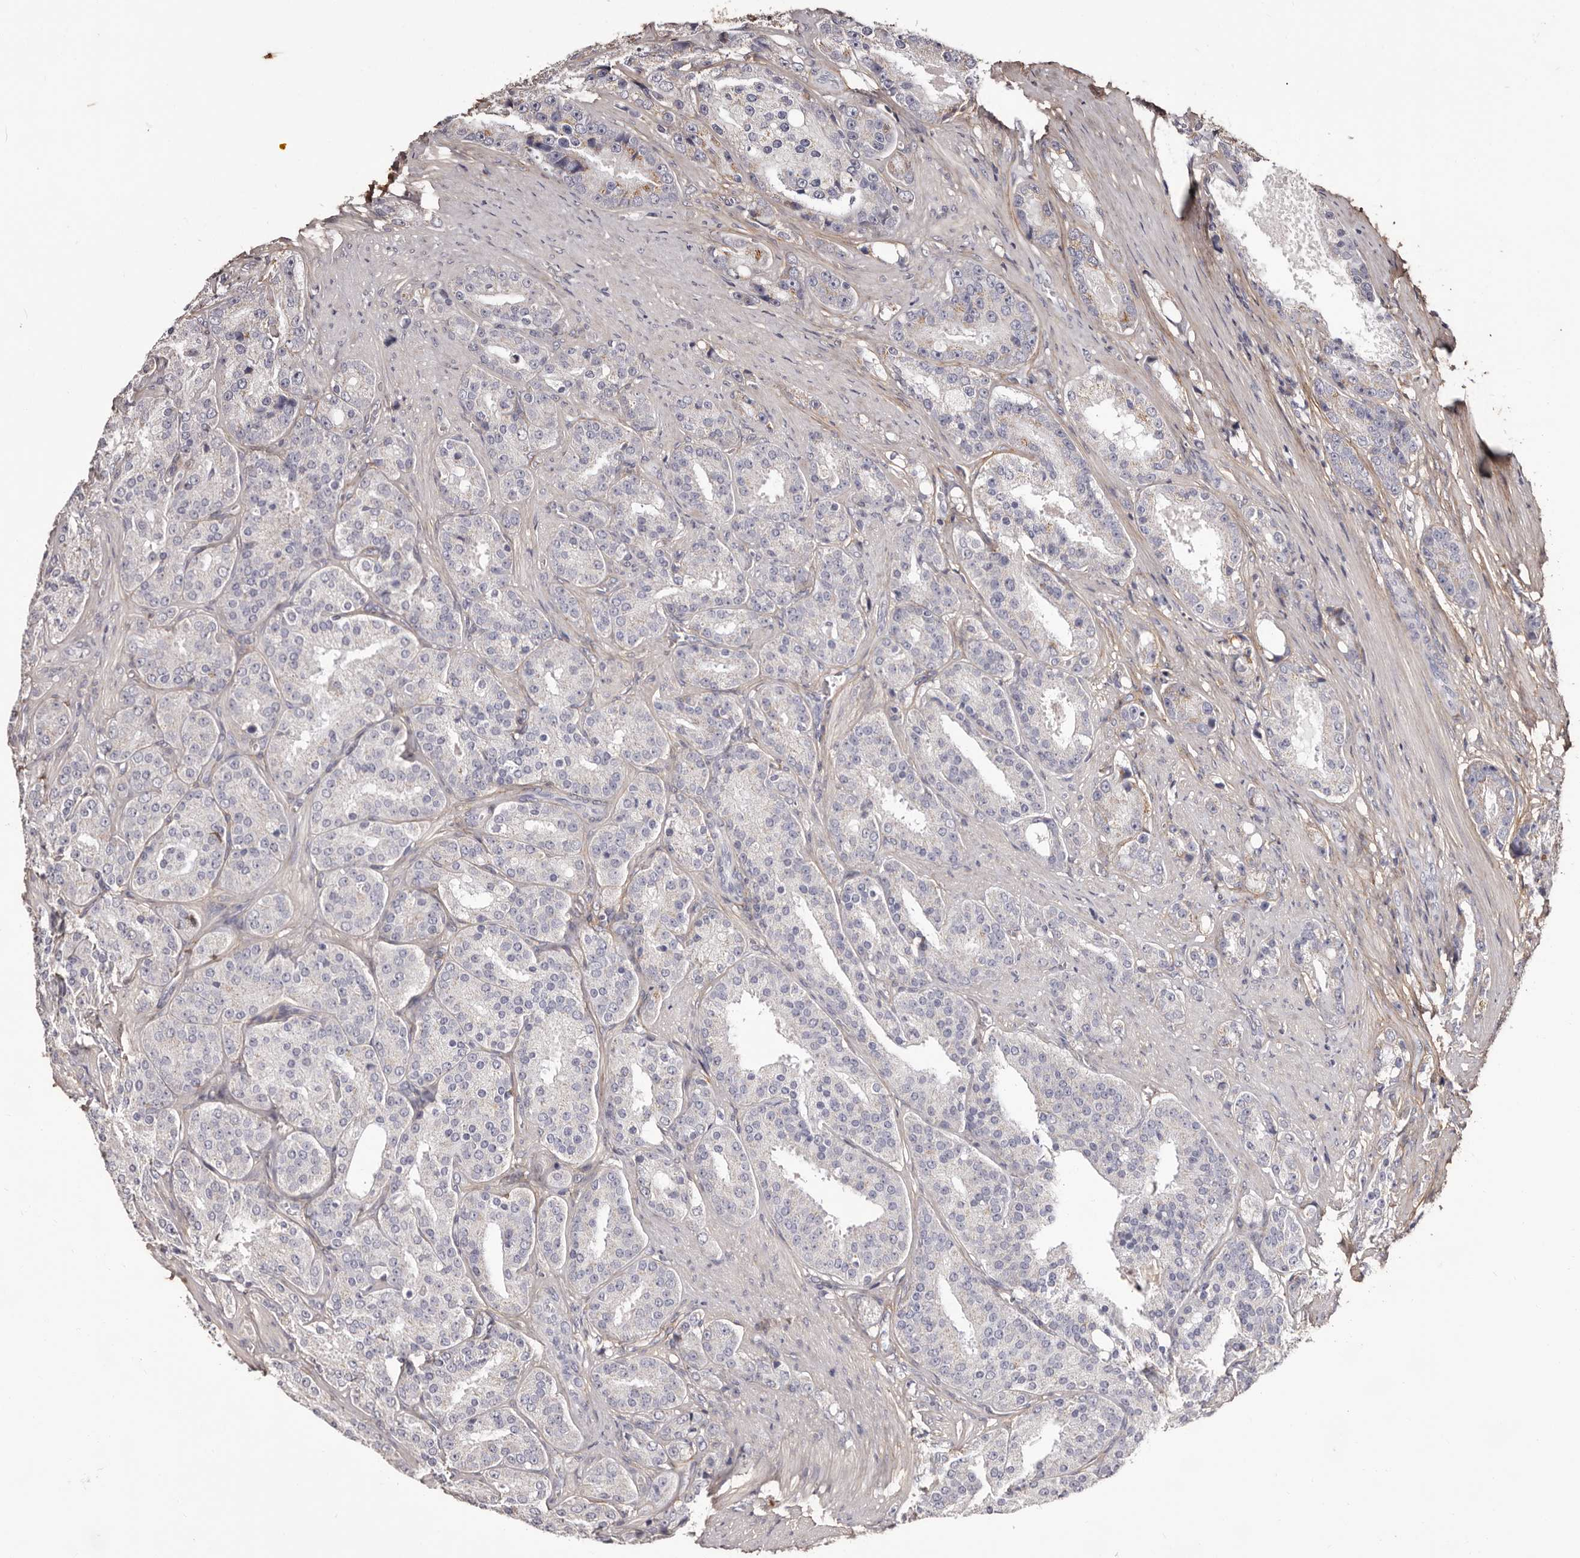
{"staining": {"intensity": "negative", "quantity": "none", "location": "none"}, "tissue": "prostate cancer", "cell_type": "Tumor cells", "image_type": "cancer", "snomed": [{"axis": "morphology", "description": "Adenocarcinoma, High grade"}, {"axis": "topography", "description": "Prostate"}], "caption": "This is an IHC image of human prostate cancer (high-grade adenocarcinoma). There is no staining in tumor cells.", "gene": "COL6A1", "patient": {"sex": "male", "age": 60}}